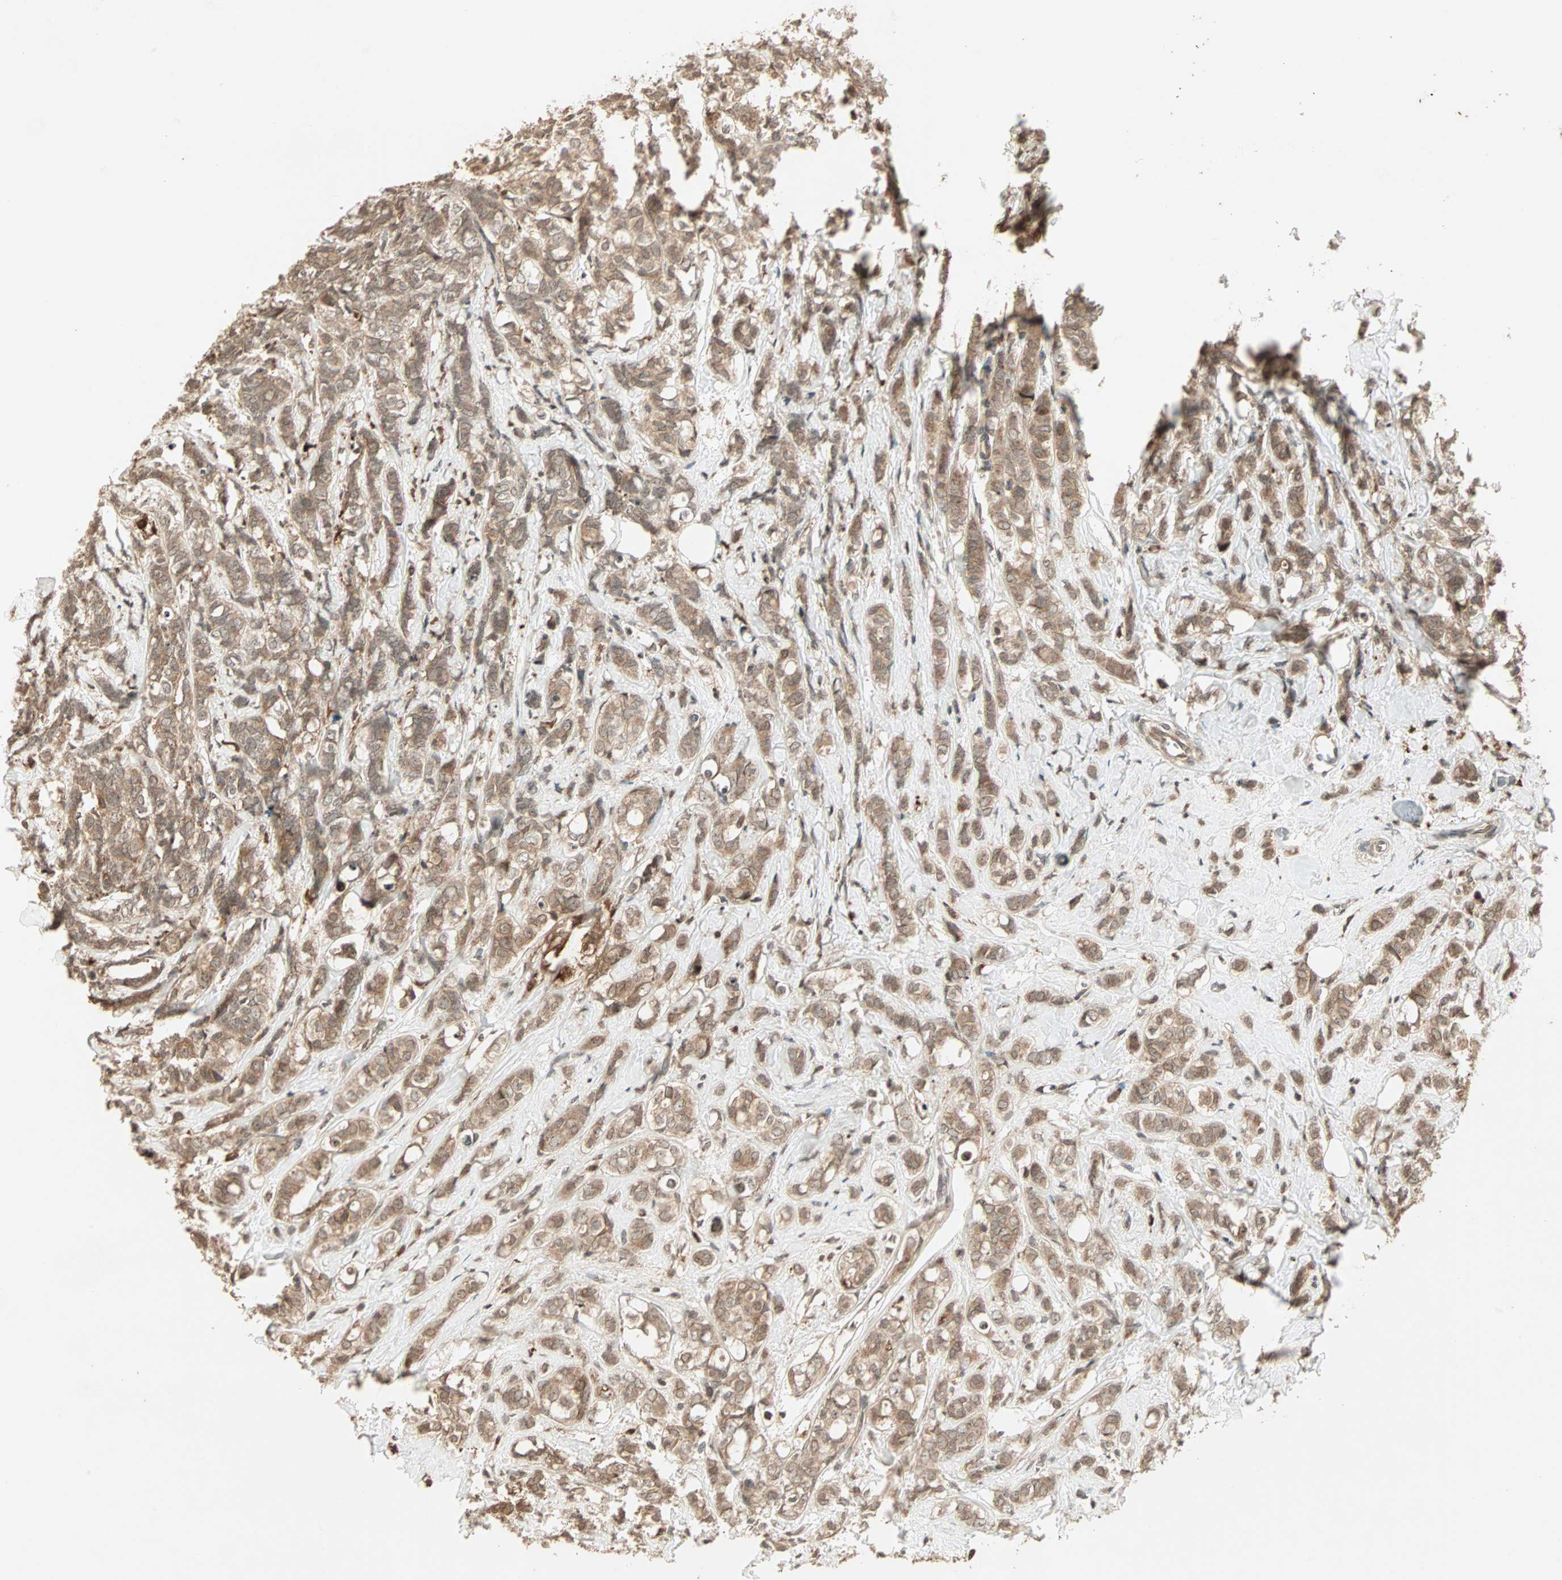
{"staining": {"intensity": "moderate", "quantity": ">75%", "location": "cytoplasmic/membranous"}, "tissue": "breast cancer", "cell_type": "Tumor cells", "image_type": "cancer", "snomed": [{"axis": "morphology", "description": "Lobular carcinoma"}, {"axis": "topography", "description": "Breast"}], "caption": "Moderate cytoplasmic/membranous protein staining is seen in about >75% of tumor cells in breast cancer. (DAB IHC, brown staining for protein, blue staining for nuclei).", "gene": "RFFL", "patient": {"sex": "female", "age": 60}}